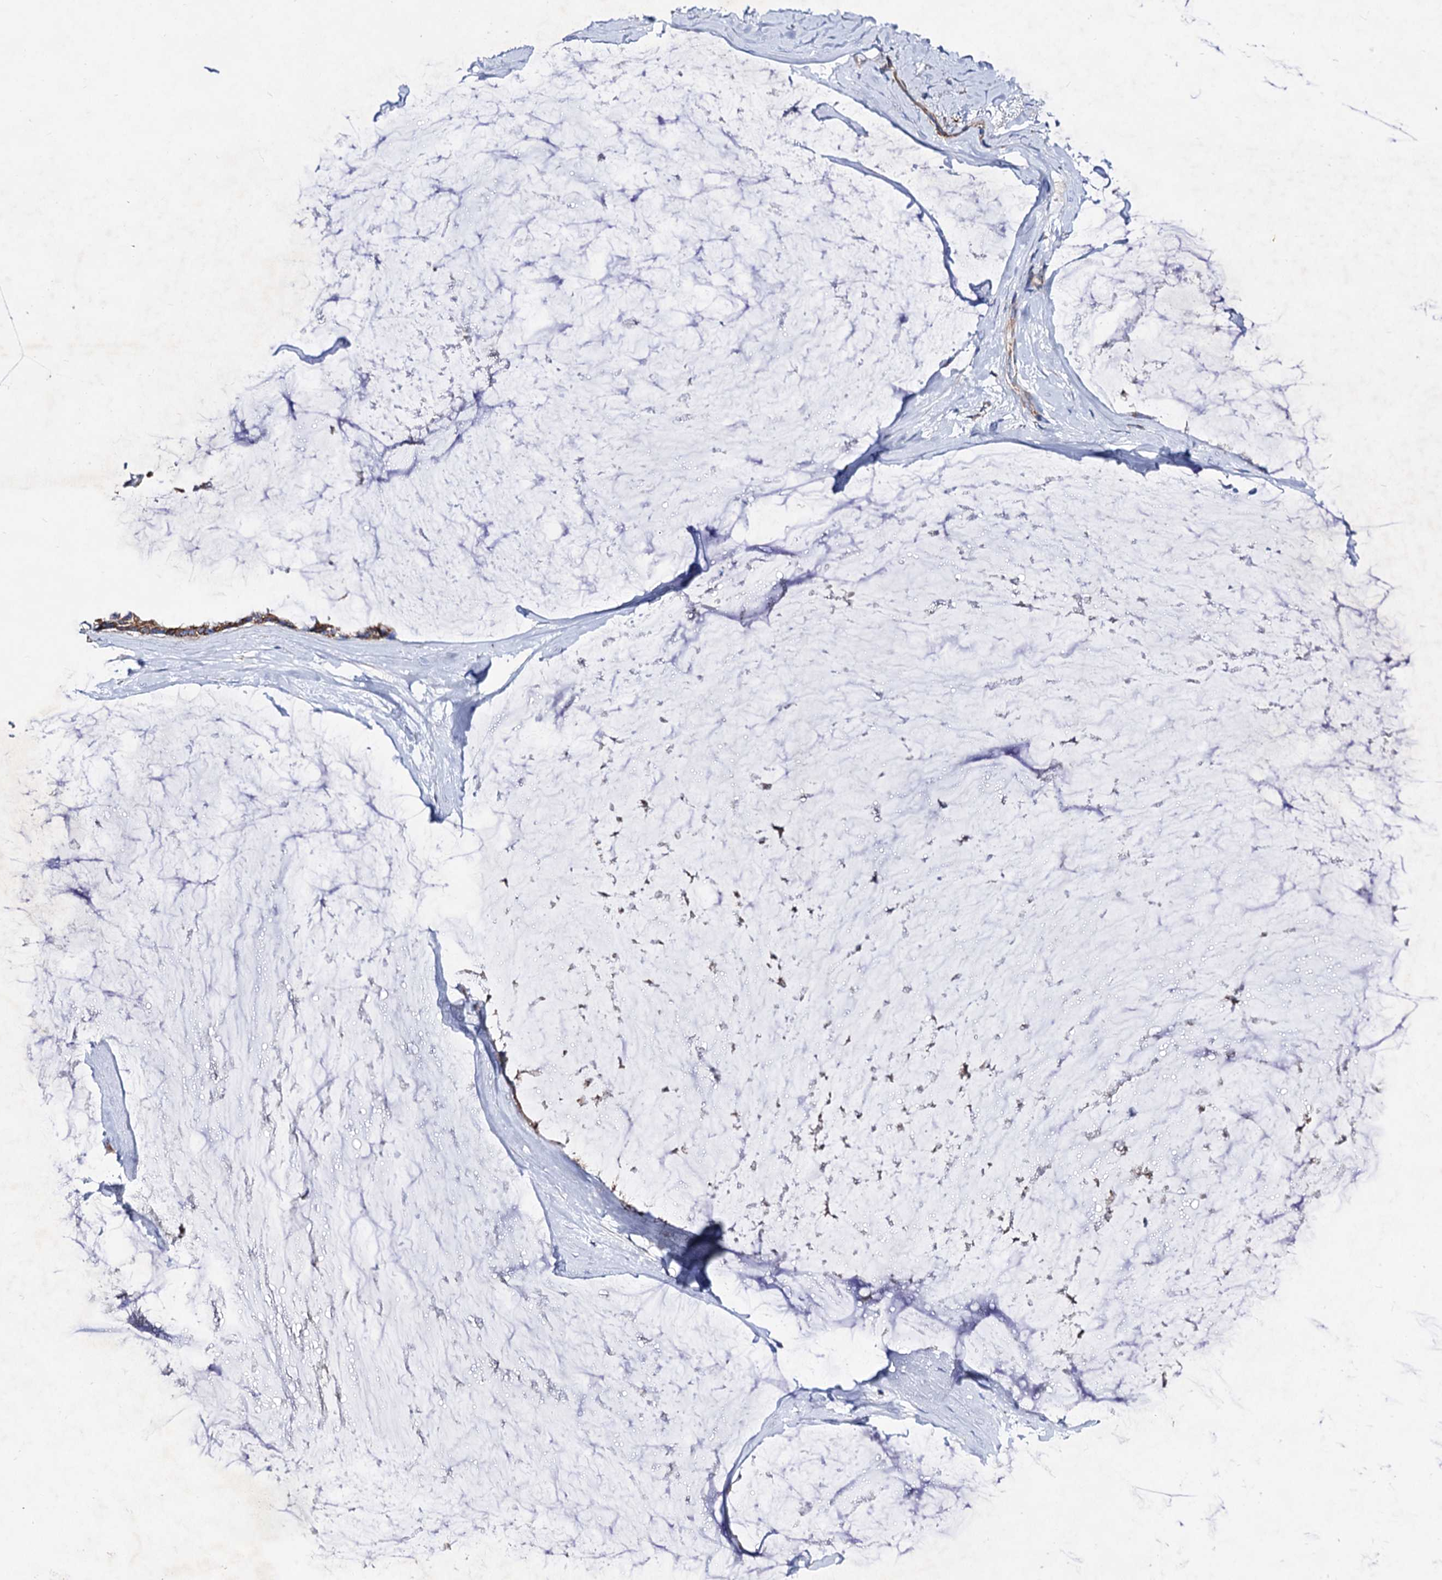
{"staining": {"intensity": "moderate", "quantity": ">75%", "location": "cytoplasmic/membranous"}, "tissue": "ovarian cancer", "cell_type": "Tumor cells", "image_type": "cancer", "snomed": [{"axis": "morphology", "description": "Cystadenocarcinoma, mucinous, NOS"}, {"axis": "topography", "description": "Ovary"}], "caption": "Ovarian mucinous cystadenocarcinoma tissue displays moderate cytoplasmic/membranous positivity in about >75% of tumor cells", "gene": "ACAD9", "patient": {"sex": "female", "age": 39}}